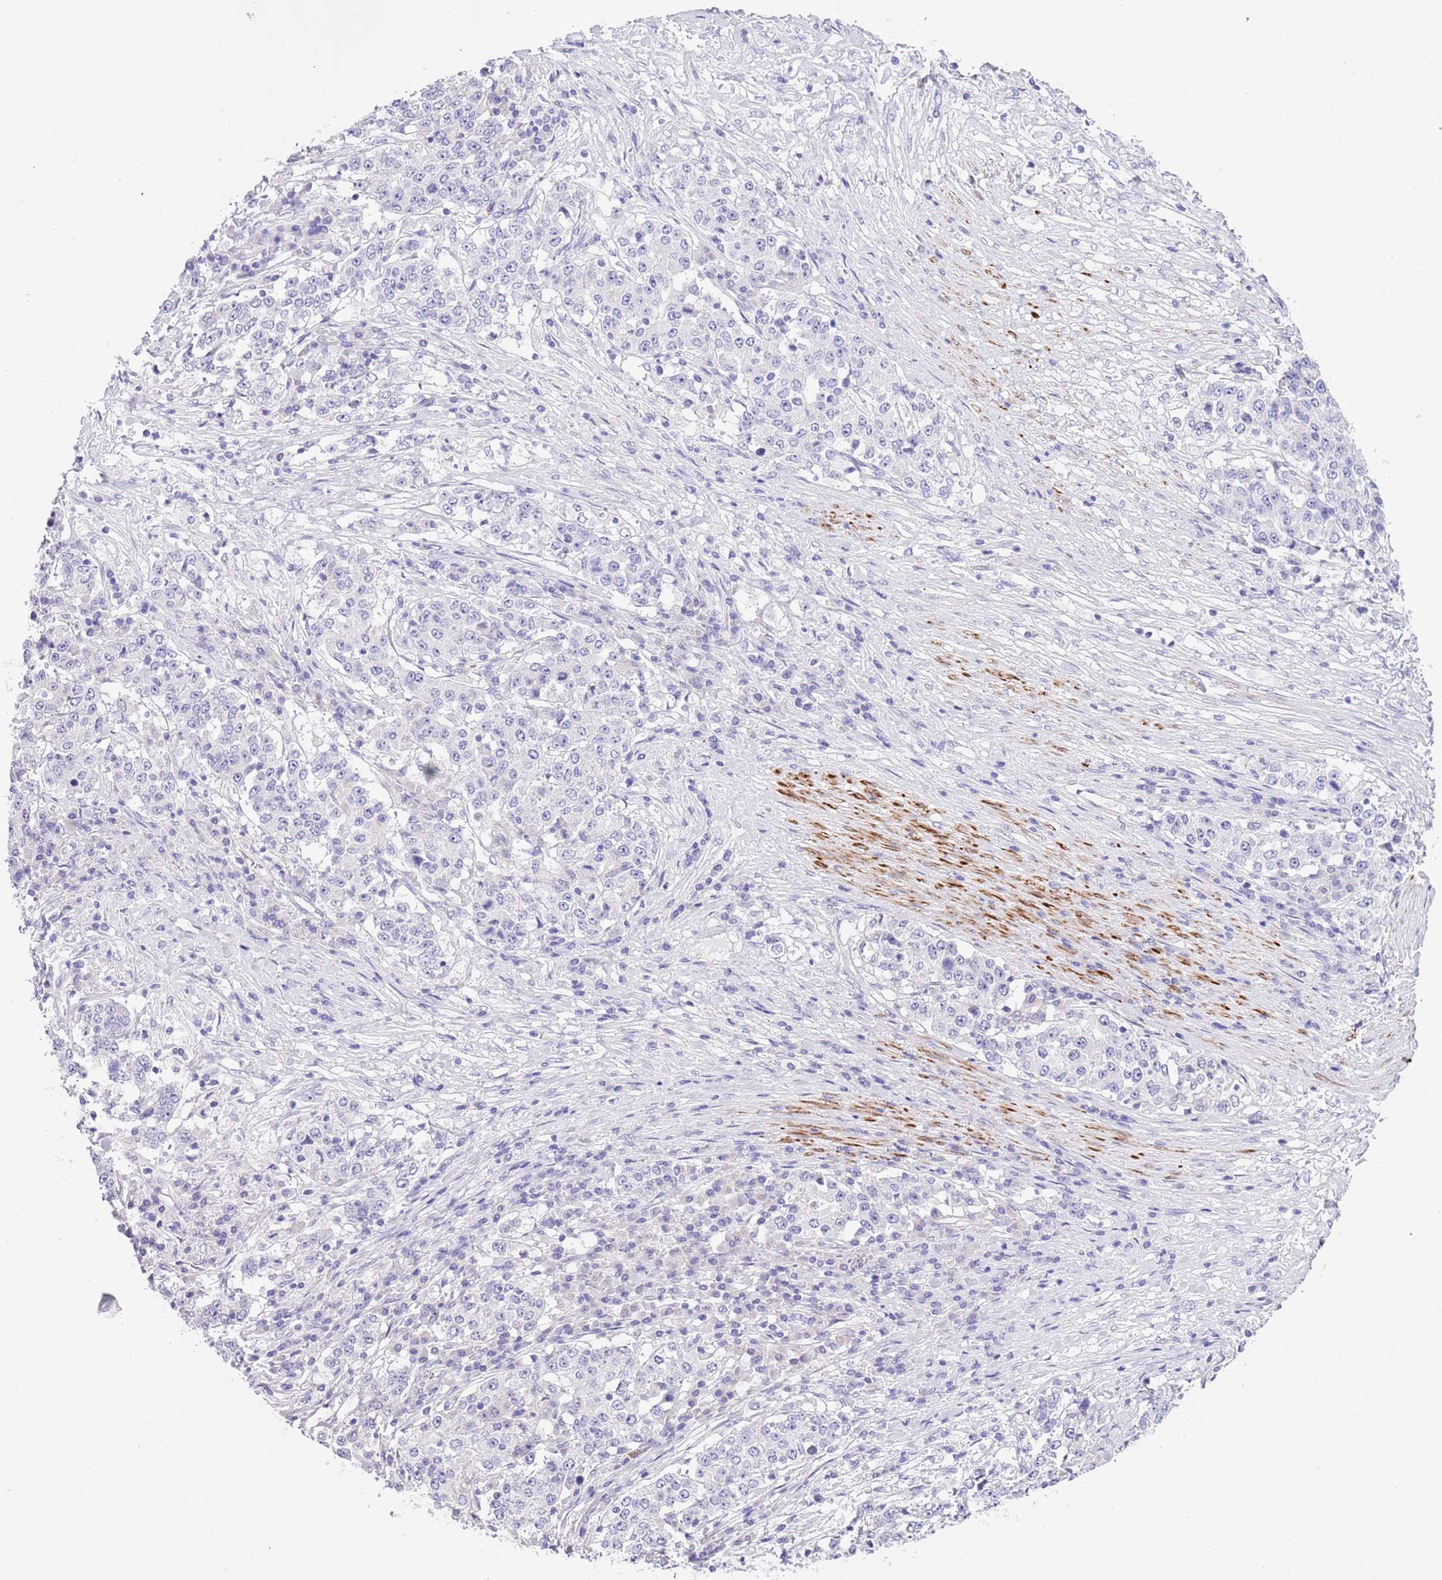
{"staining": {"intensity": "negative", "quantity": "none", "location": "none"}, "tissue": "stomach cancer", "cell_type": "Tumor cells", "image_type": "cancer", "snomed": [{"axis": "morphology", "description": "Adenocarcinoma, NOS"}, {"axis": "topography", "description": "Stomach"}], "caption": "This is a image of immunohistochemistry (IHC) staining of stomach cancer, which shows no positivity in tumor cells.", "gene": "NET1", "patient": {"sex": "male", "age": 59}}